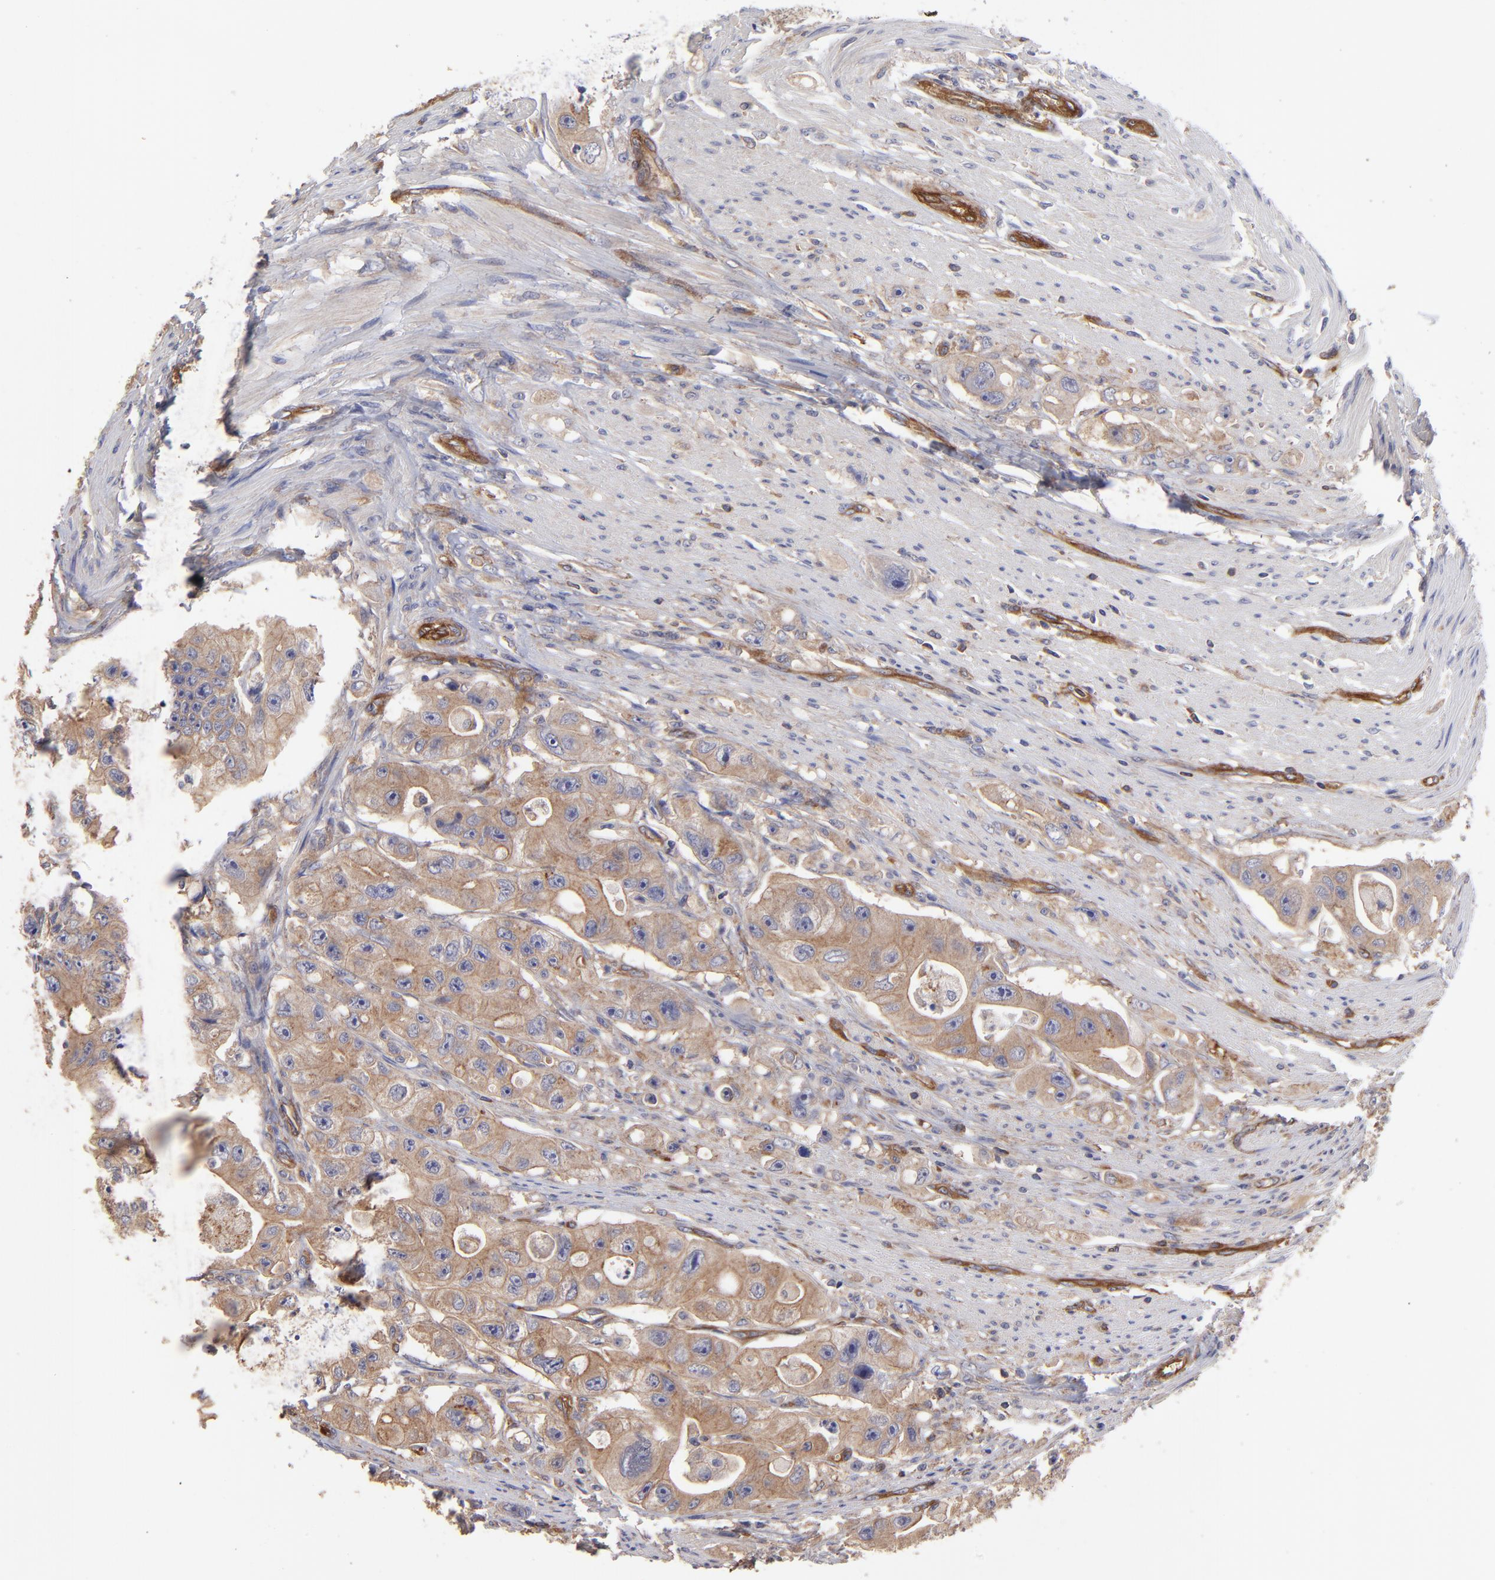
{"staining": {"intensity": "moderate", "quantity": ">75%", "location": "cytoplasmic/membranous"}, "tissue": "colorectal cancer", "cell_type": "Tumor cells", "image_type": "cancer", "snomed": [{"axis": "morphology", "description": "Adenocarcinoma, NOS"}, {"axis": "topography", "description": "Colon"}], "caption": "Immunohistochemical staining of colorectal adenocarcinoma displays moderate cytoplasmic/membranous protein positivity in approximately >75% of tumor cells.", "gene": "ASB7", "patient": {"sex": "female", "age": 46}}